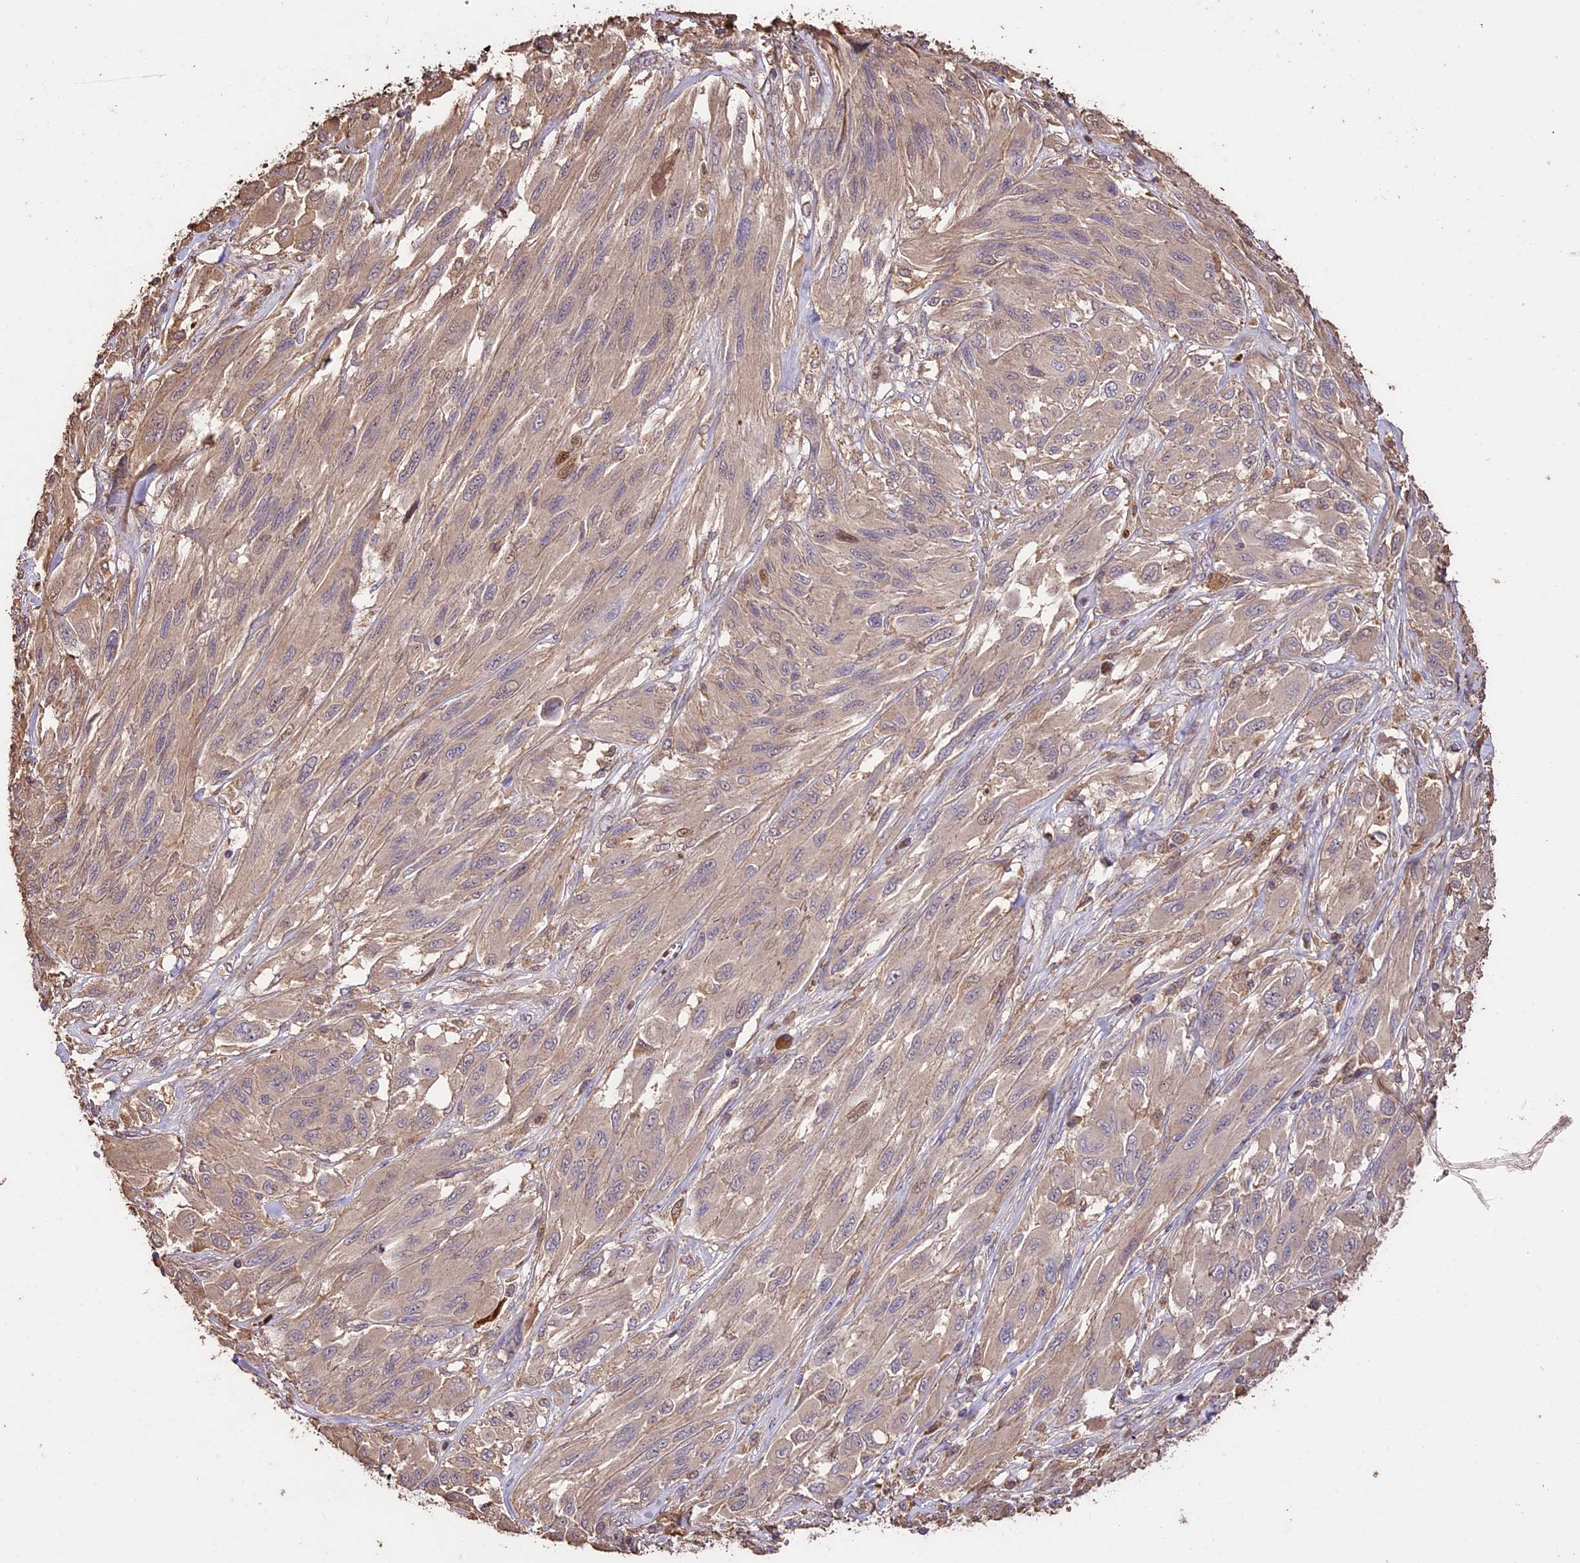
{"staining": {"intensity": "weak", "quantity": ">75%", "location": "cytoplasmic/membranous"}, "tissue": "melanoma", "cell_type": "Tumor cells", "image_type": "cancer", "snomed": [{"axis": "morphology", "description": "Malignant melanoma, NOS"}, {"axis": "topography", "description": "Skin"}], "caption": "A brown stain shows weak cytoplasmic/membranous staining of a protein in human malignant melanoma tumor cells. (Stains: DAB (3,3'-diaminobenzidine) in brown, nuclei in blue, Microscopy: brightfield microscopy at high magnification).", "gene": "CRLF1", "patient": {"sex": "female", "age": 91}}